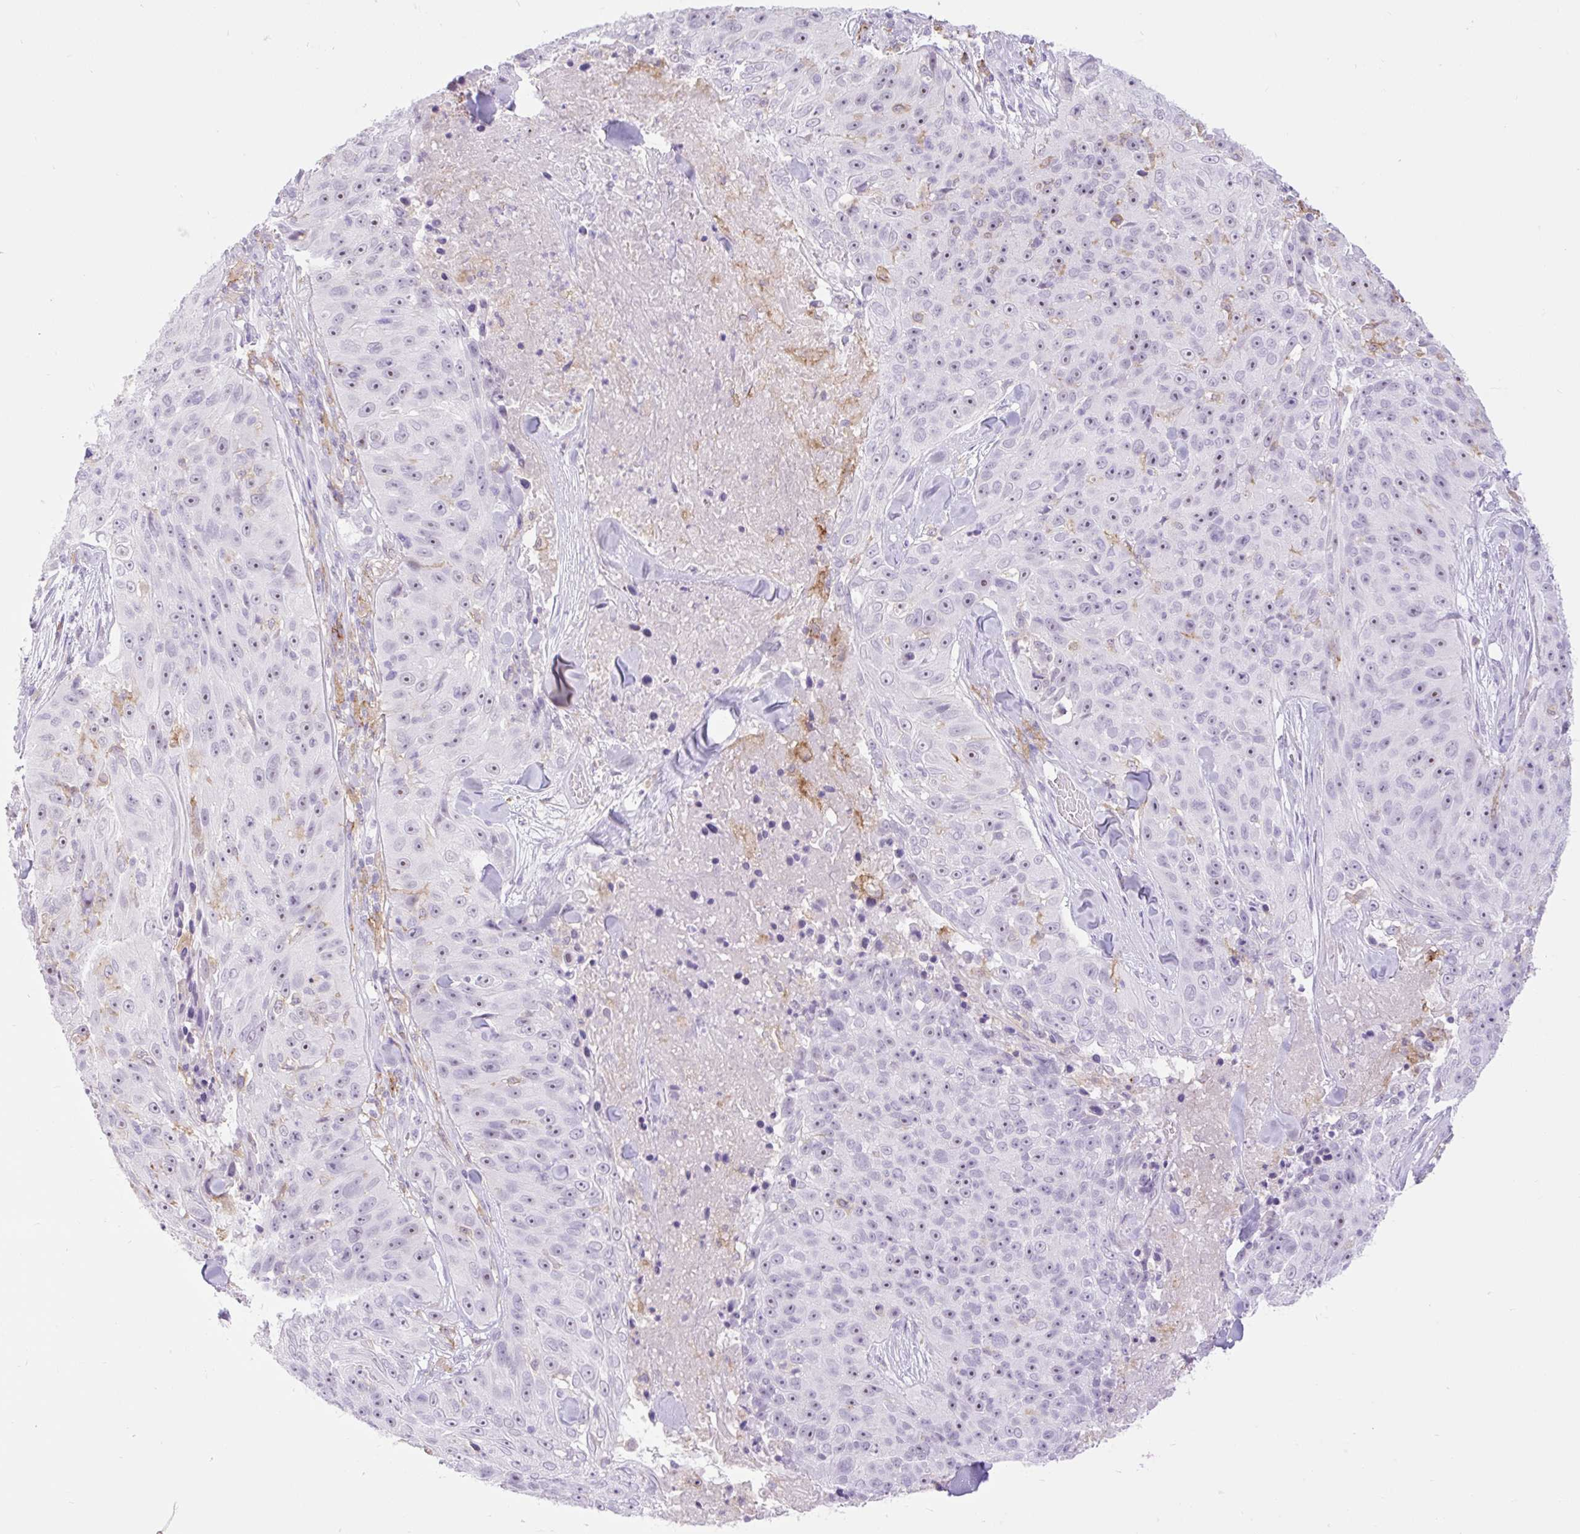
{"staining": {"intensity": "weak", "quantity": "<25%", "location": "nuclear"}, "tissue": "skin cancer", "cell_type": "Tumor cells", "image_type": "cancer", "snomed": [{"axis": "morphology", "description": "Squamous cell carcinoma, NOS"}, {"axis": "topography", "description": "Skin"}], "caption": "Immunohistochemistry of skin cancer (squamous cell carcinoma) reveals no staining in tumor cells.", "gene": "SIGLEC1", "patient": {"sex": "female", "age": 87}}